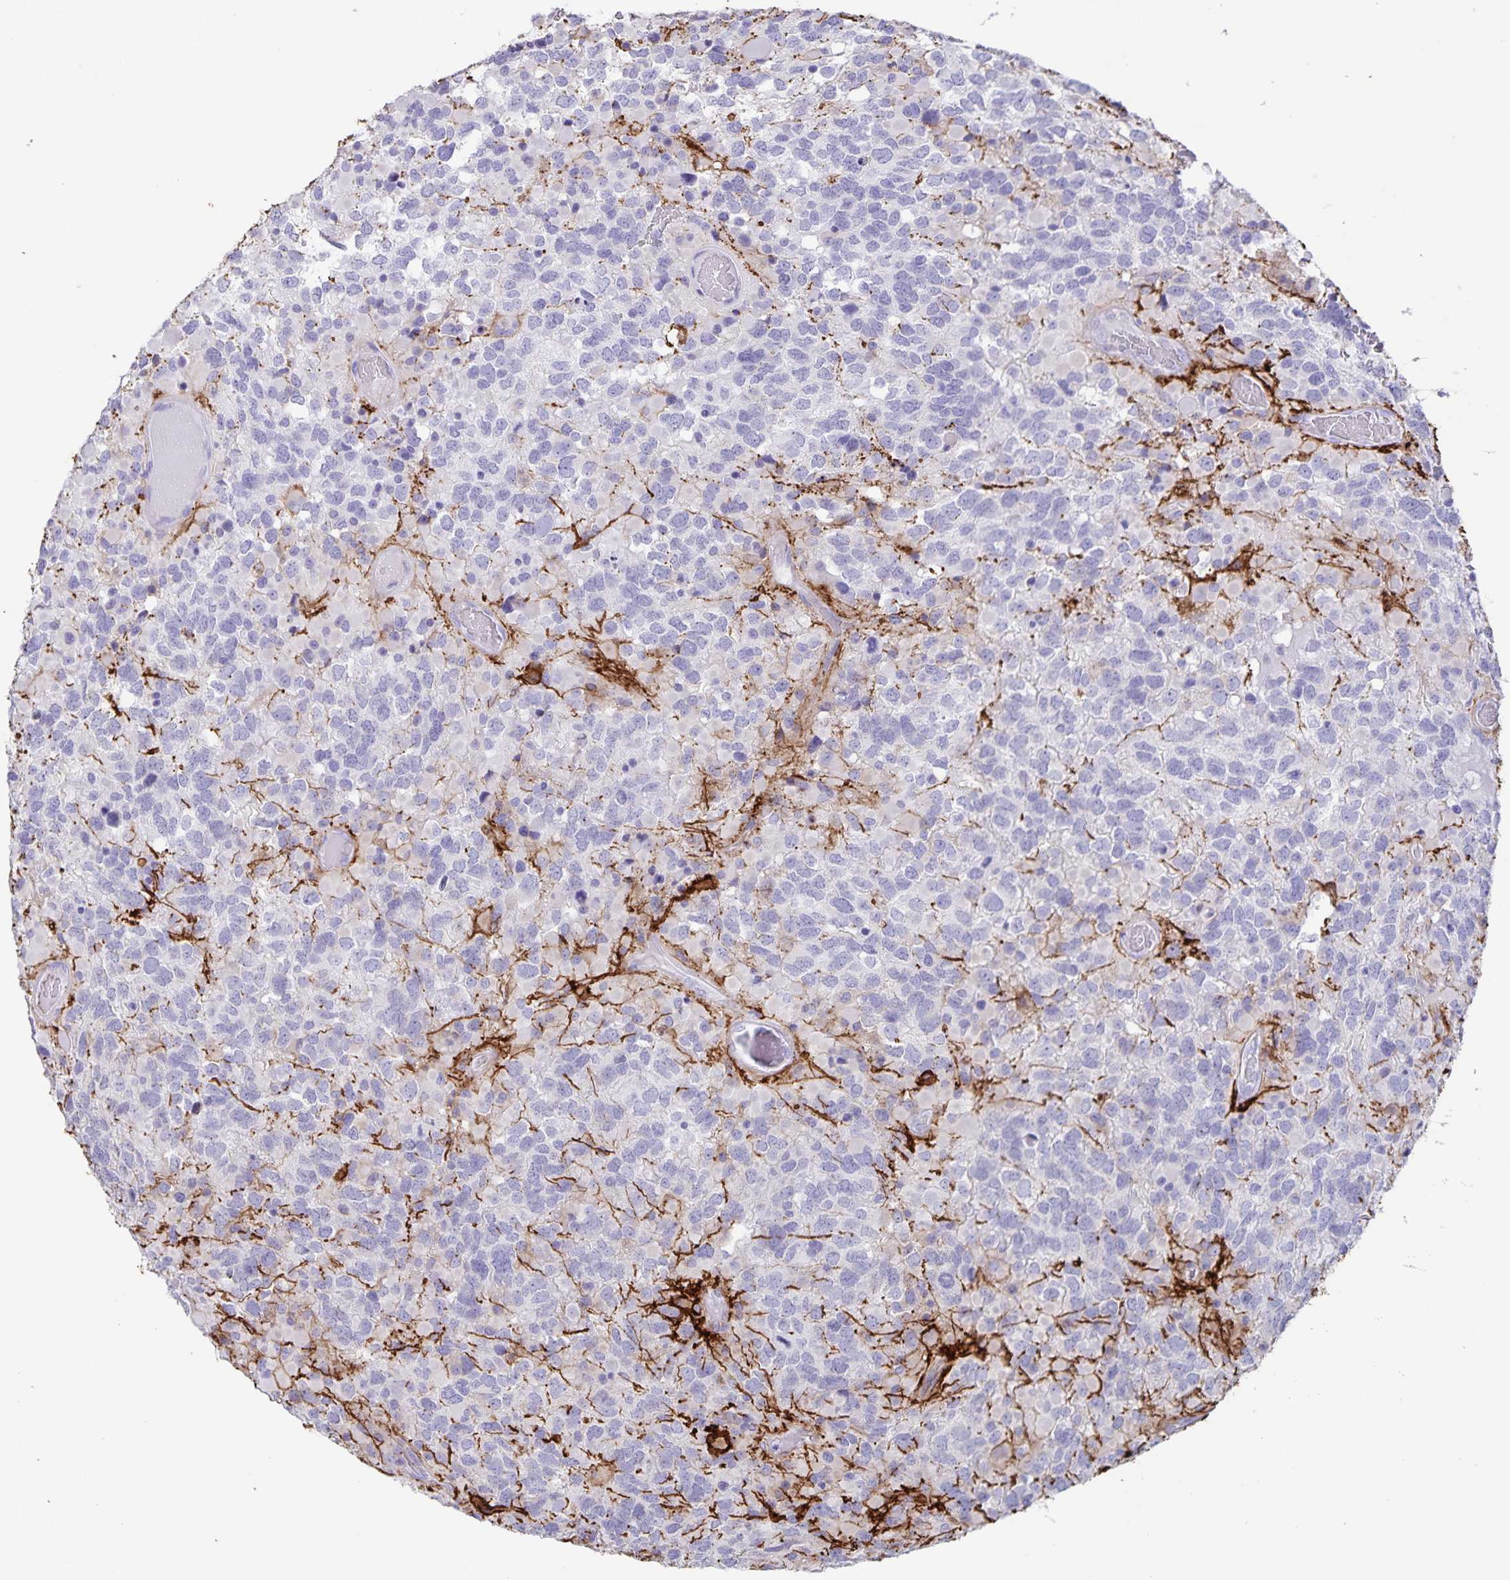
{"staining": {"intensity": "negative", "quantity": "none", "location": "none"}, "tissue": "glioma", "cell_type": "Tumor cells", "image_type": "cancer", "snomed": [{"axis": "morphology", "description": "Glioma, malignant, High grade"}, {"axis": "topography", "description": "Brain"}], "caption": "This is a histopathology image of immunohistochemistry staining of malignant high-grade glioma, which shows no staining in tumor cells. (Stains: DAB (3,3'-diaminobenzidine) immunohistochemistry (IHC) with hematoxylin counter stain, Microscopy: brightfield microscopy at high magnification).", "gene": "AQP4", "patient": {"sex": "female", "age": 40}}